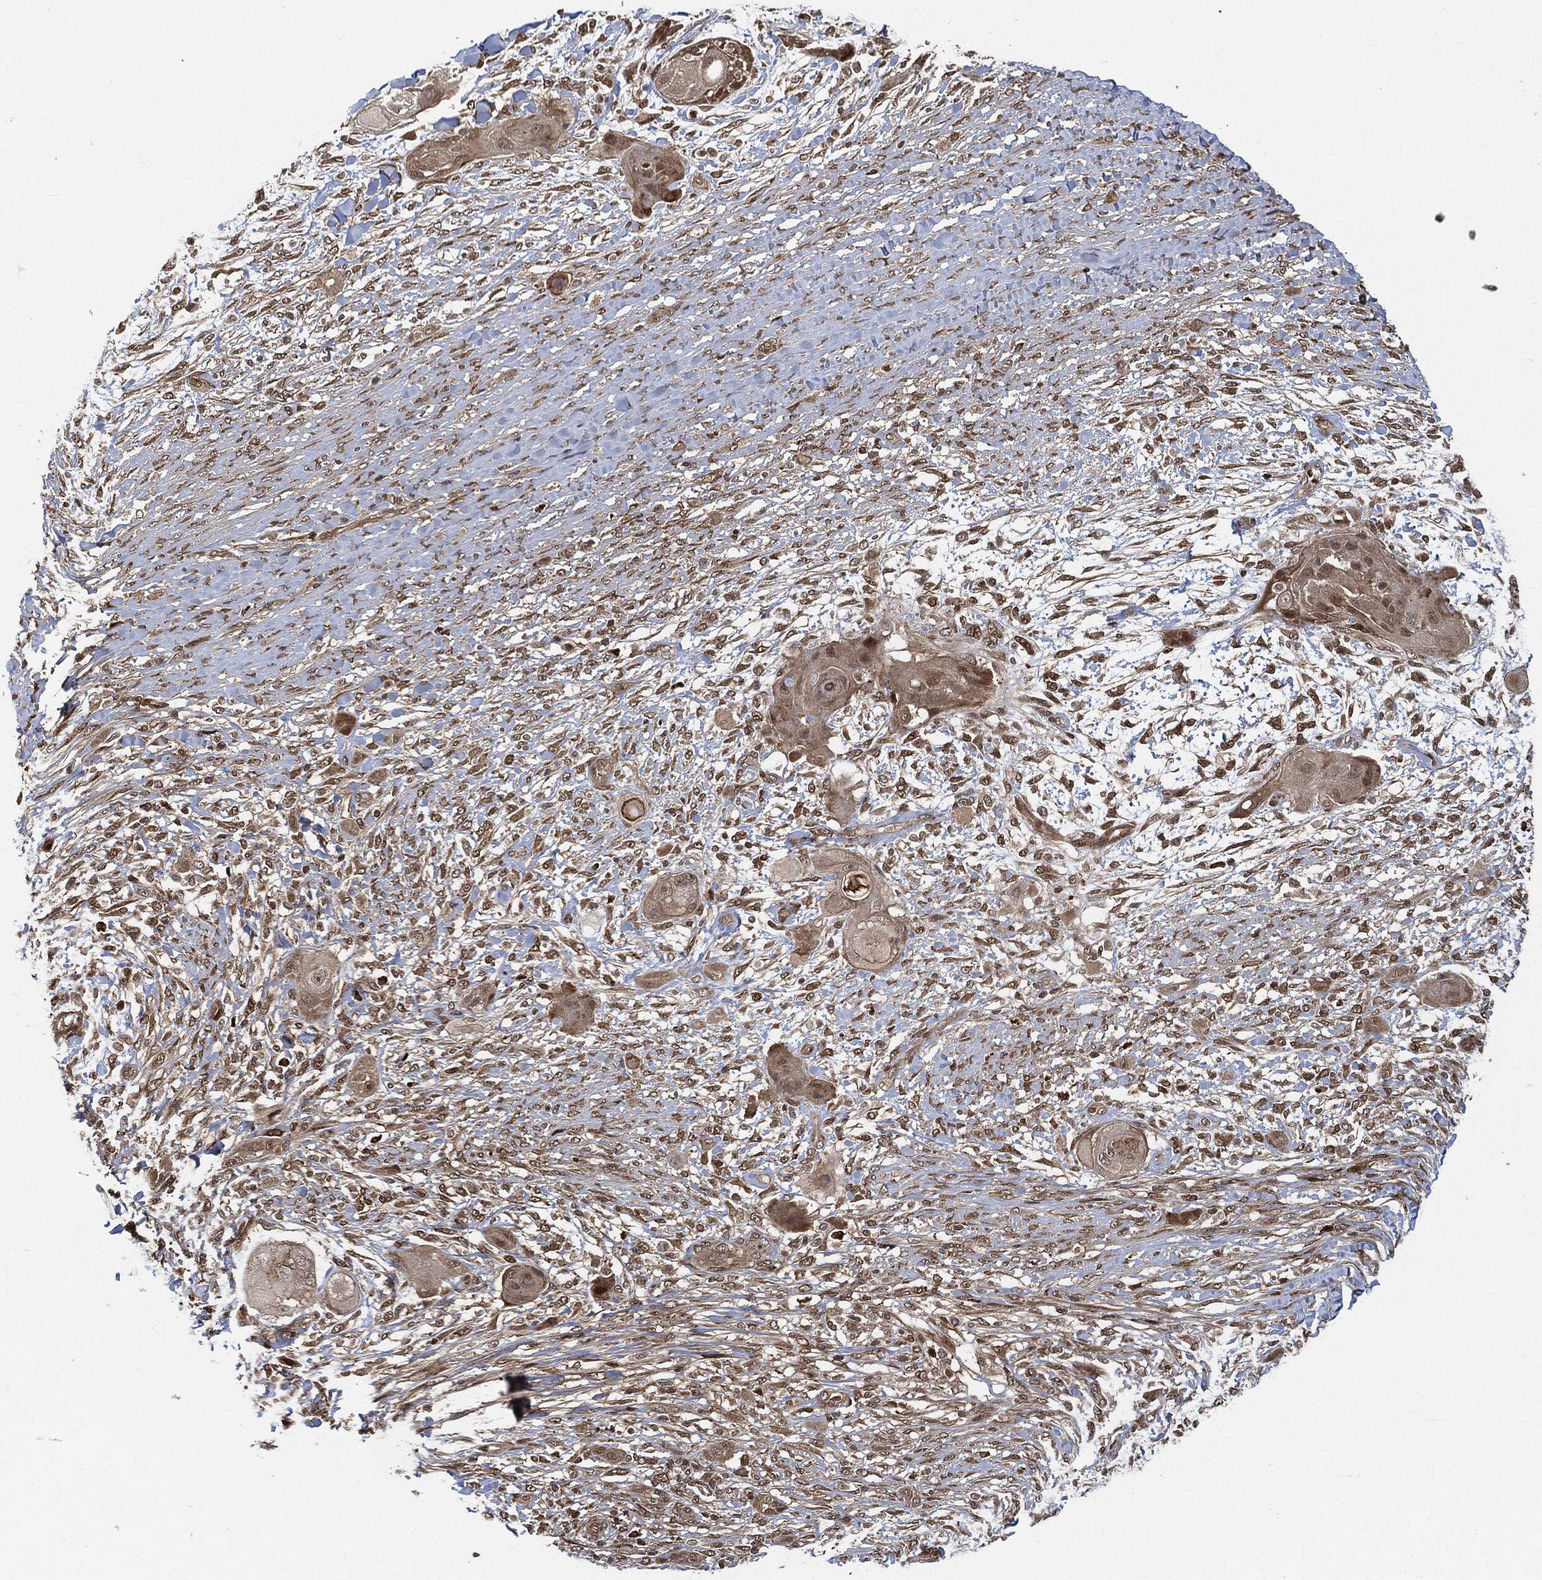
{"staining": {"intensity": "weak", "quantity": "25%-75%", "location": "cytoplasmic/membranous"}, "tissue": "skin cancer", "cell_type": "Tumor cells", "image_type": "cancer", "snomed": [{"axis": "morphology", "description": "Squamous cell carcinoma, NOS"}, {"axis": "topography", "description": "Skin"}], "caption": "A low amount of weak cytoplasmic/membranous expression is seen in approximately 25%-75% of tumor cells in skin cancer (squamous cell carcinoma) tissue.", "gene": "CUTA", "patient": {"sex": "male", "age": 62}}